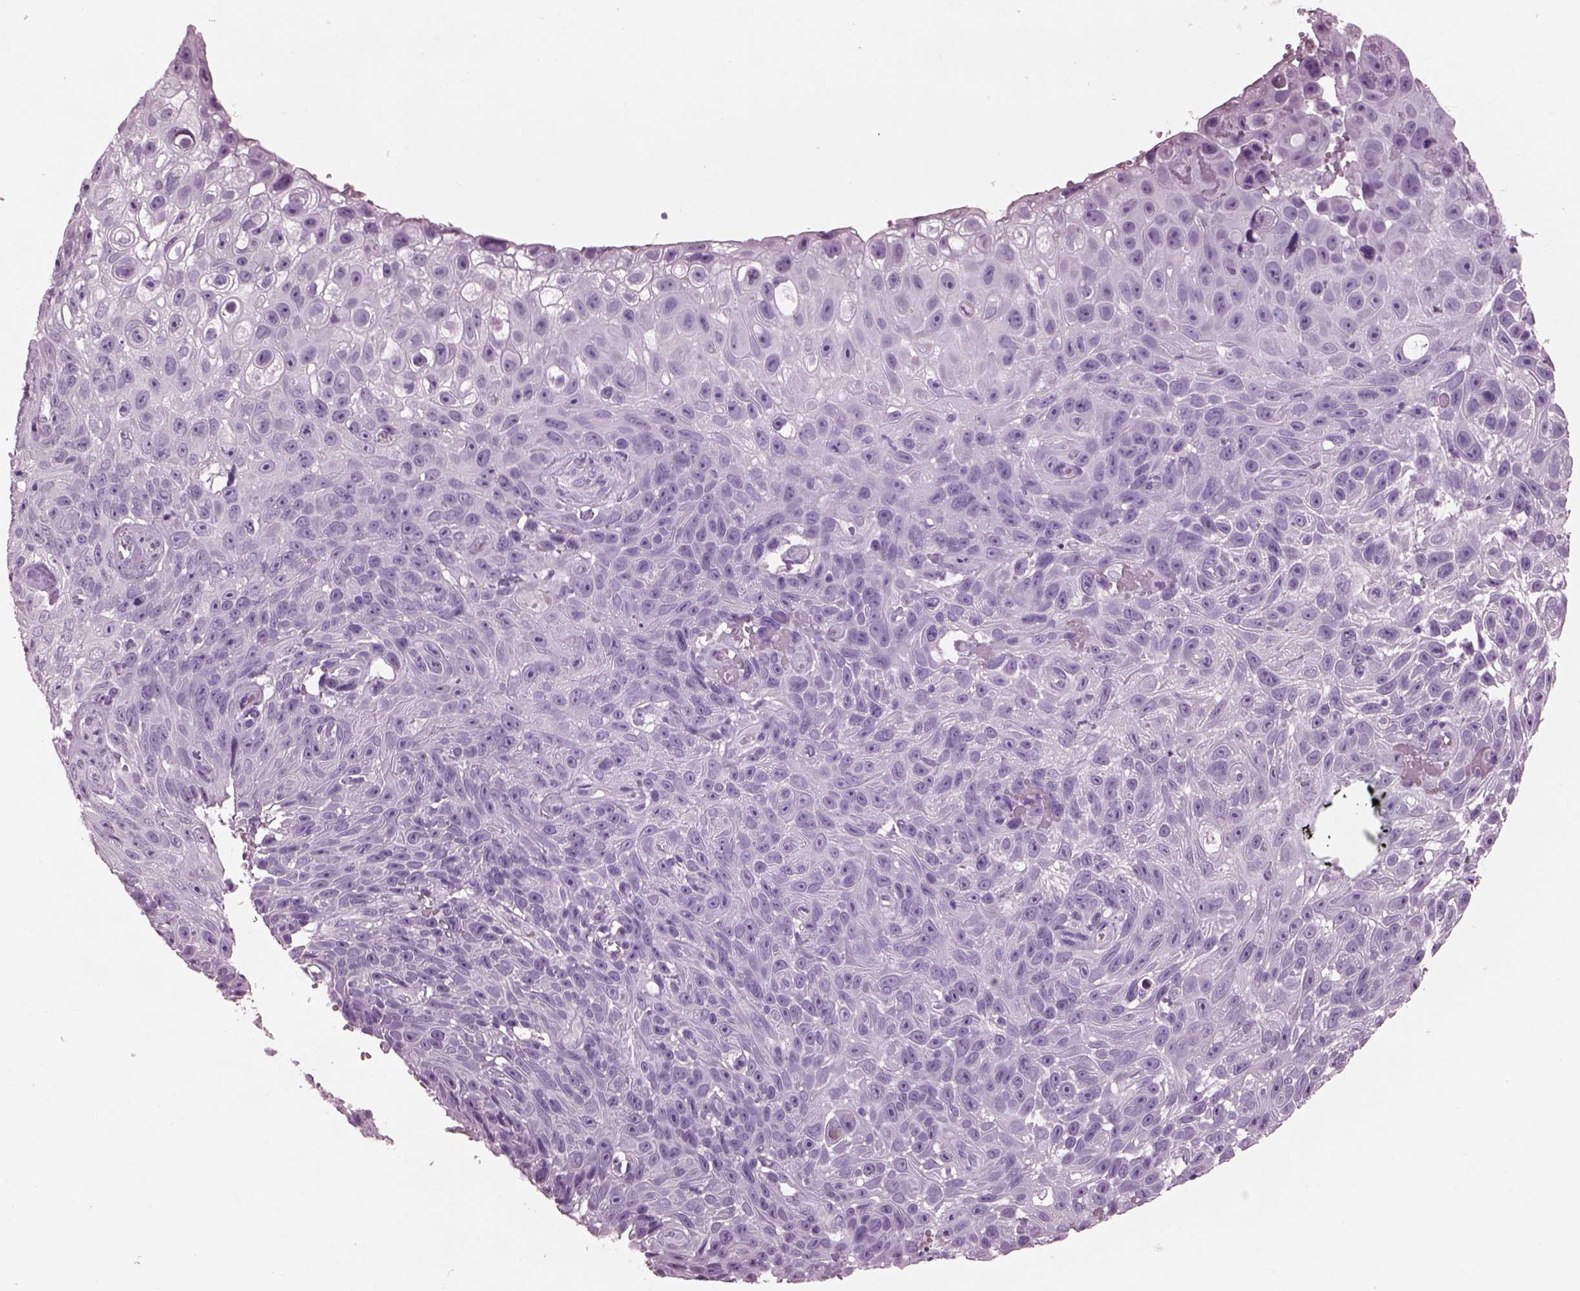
{"staining": {"intensity": "negative", "quantity": "none", "location": "none"}, "tissue": "skin cancer", "cell_type": "Tumor cells", "image_type": "cancer", "snomed": [{"axis": "morphology", "description": "Squamous cell carcinoma, NOS"}, {"axis": "topography", "description": "Skin"}], "caption": "DAB immunohistochemical staining of squamous cell carcinoma (skin) displays no significant positivity in tumor cells.", "gene": "PACRG", "patient": {"sex": "male", "age": 82}}